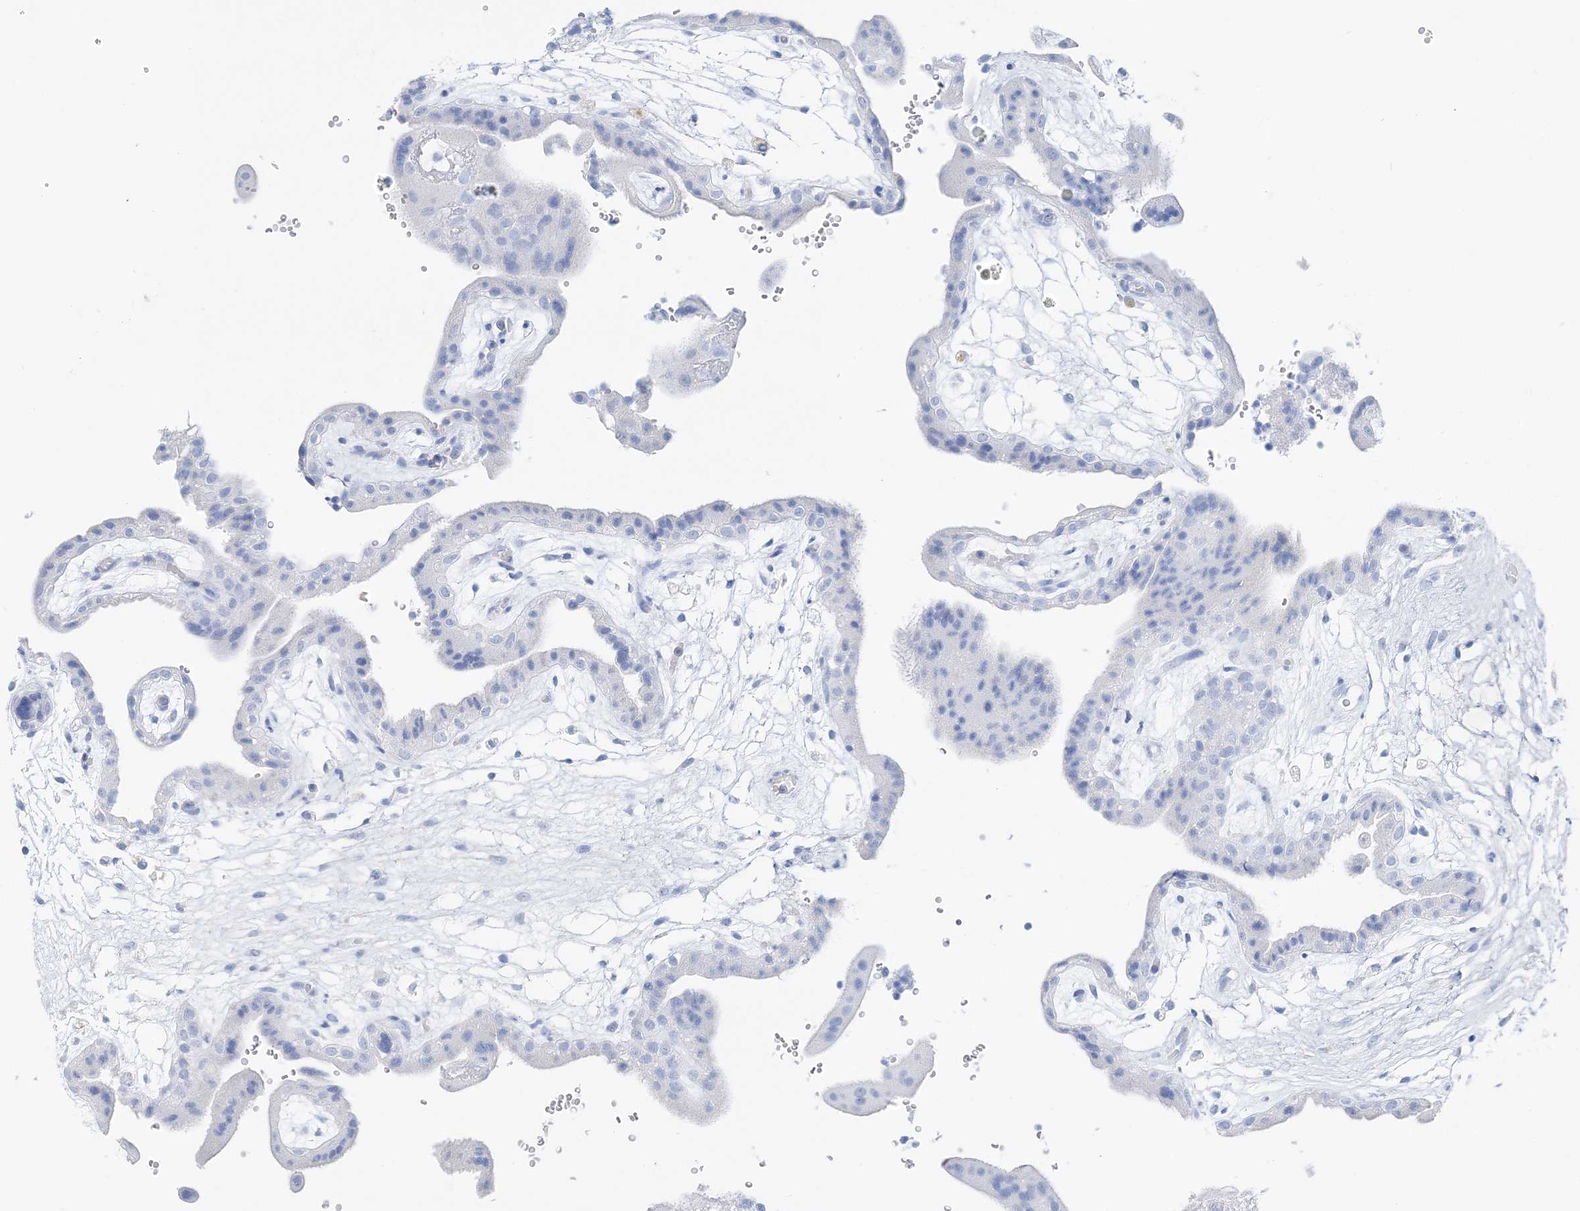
{"staining": {"intensity": "negative", "quantity": "none", "location": "none"}, "tissue": "placenta", "cell_type": "Decidual cells", "image_type": "normal", "snomed": [{"axis": "morphology", "description": "Normal tissue, NOS"}, {"axis": "topography", "description": "Placenta"}], "caption": "IHC micrograph of unremarkable placenta: human placenta stained with DAB (3,3'-diaminobenzidine) demonstrates no significant protein positivity in decidual cells.", "gene": "TSPYL6", "patient": {"sex": "female", "age": 18}}